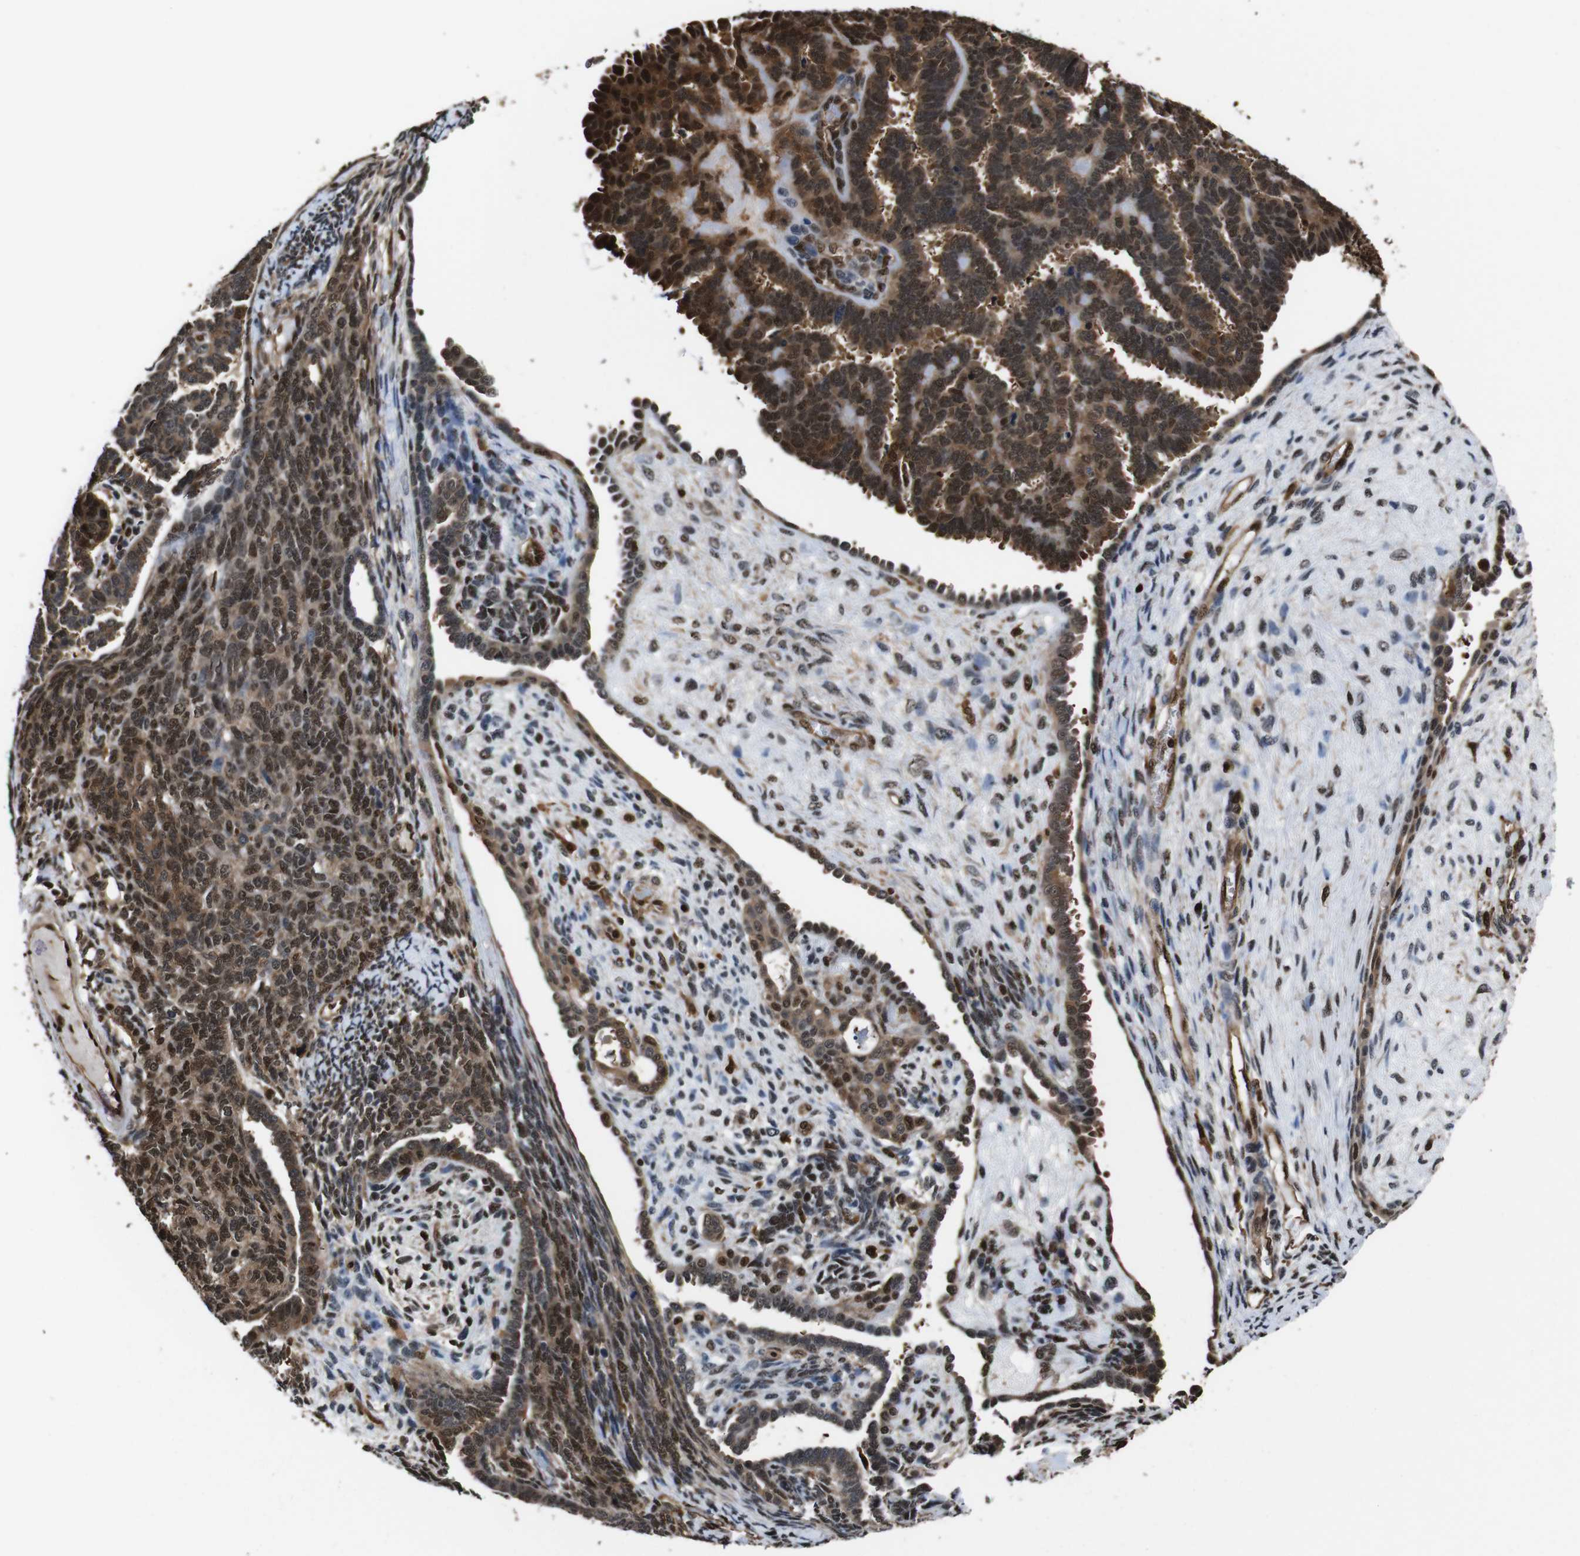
{"staining": {"intensity": "moderate", "quantity": ">75%", "location": "cytoplasmic/membranous,nuclear"}, "tissue": "endometrial cancer", "cell_type": "Tumor cells", "image_type": "cancer", "snomed": [{"axis": "morphology", "description": "Neoplasm, malignant, NOS"}, {"axis": "topography", "description": "Endometrium"}], "caption": "IHC photomicrograph of neoplastic tissue: endometrial cancer stained using immunohistochemistry (IHC) reveals medium levels of moderate protein expression localized specifically in the cytoplasmic/membranous and nuclear of tumor cells, appearing as a cytoplasmic/membranous and nuclear brown color.", "gene": "VCP", "patient": {"sex": "female", "age": 74}}